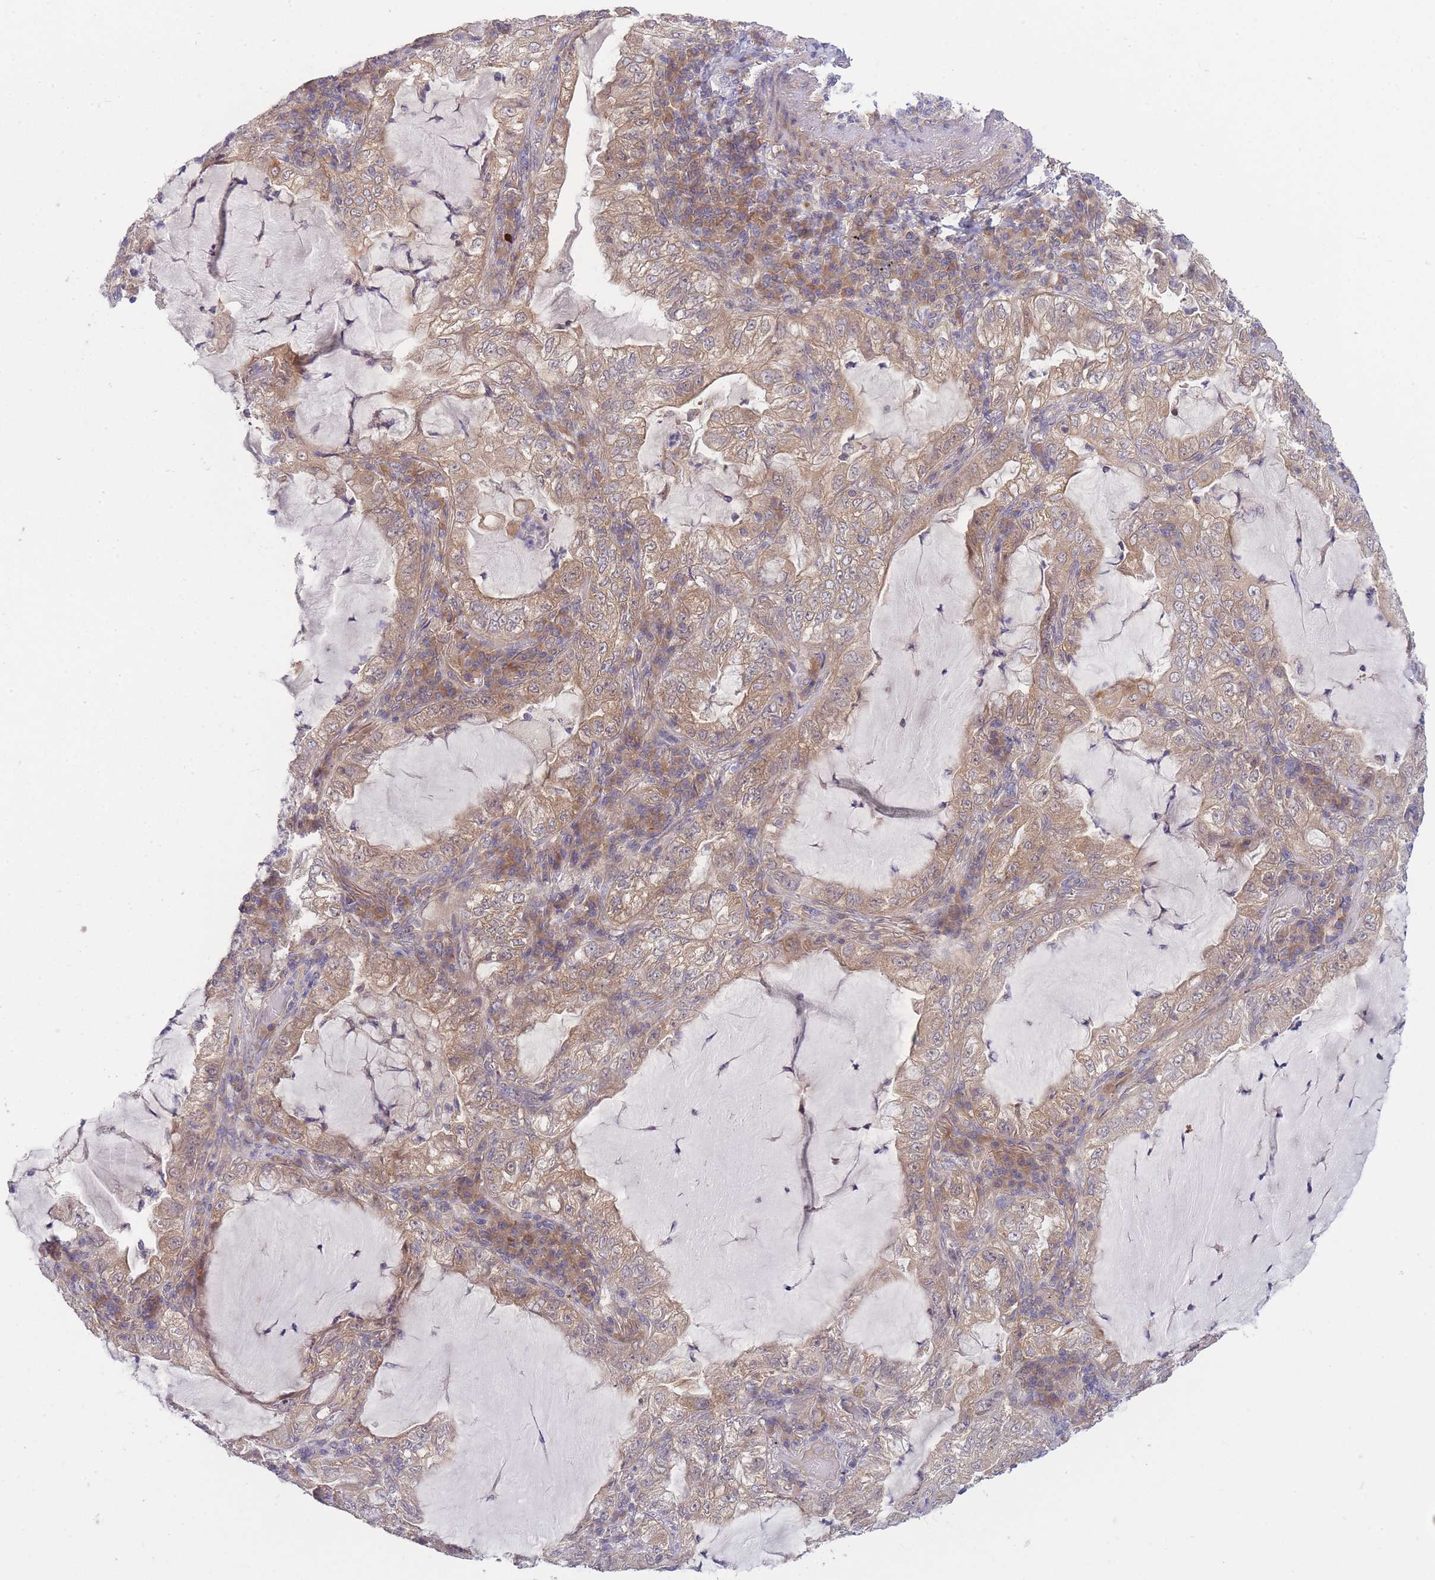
{"staining": {"intensity": "weak", "quantity": ">75%", "location": "cytoplasmic/membranous"}, "tissue": "lung cancer", "cell_type": "Tumor cells", "image_type": "cancer", "snomed": [{"axis": "morphology", "description": "Adenocarcinoma, NOS"}, {"axis": "topography", "description": "Lung"}], "caption": "Weak cytoplasmic/membranous positivity for a protein is identified in approximately >75% of tumor cells of lung cancer using immunohistochemistry (IHC).", "gene": "PFDN6", "patient": {"sex": "female", "age": 73}}